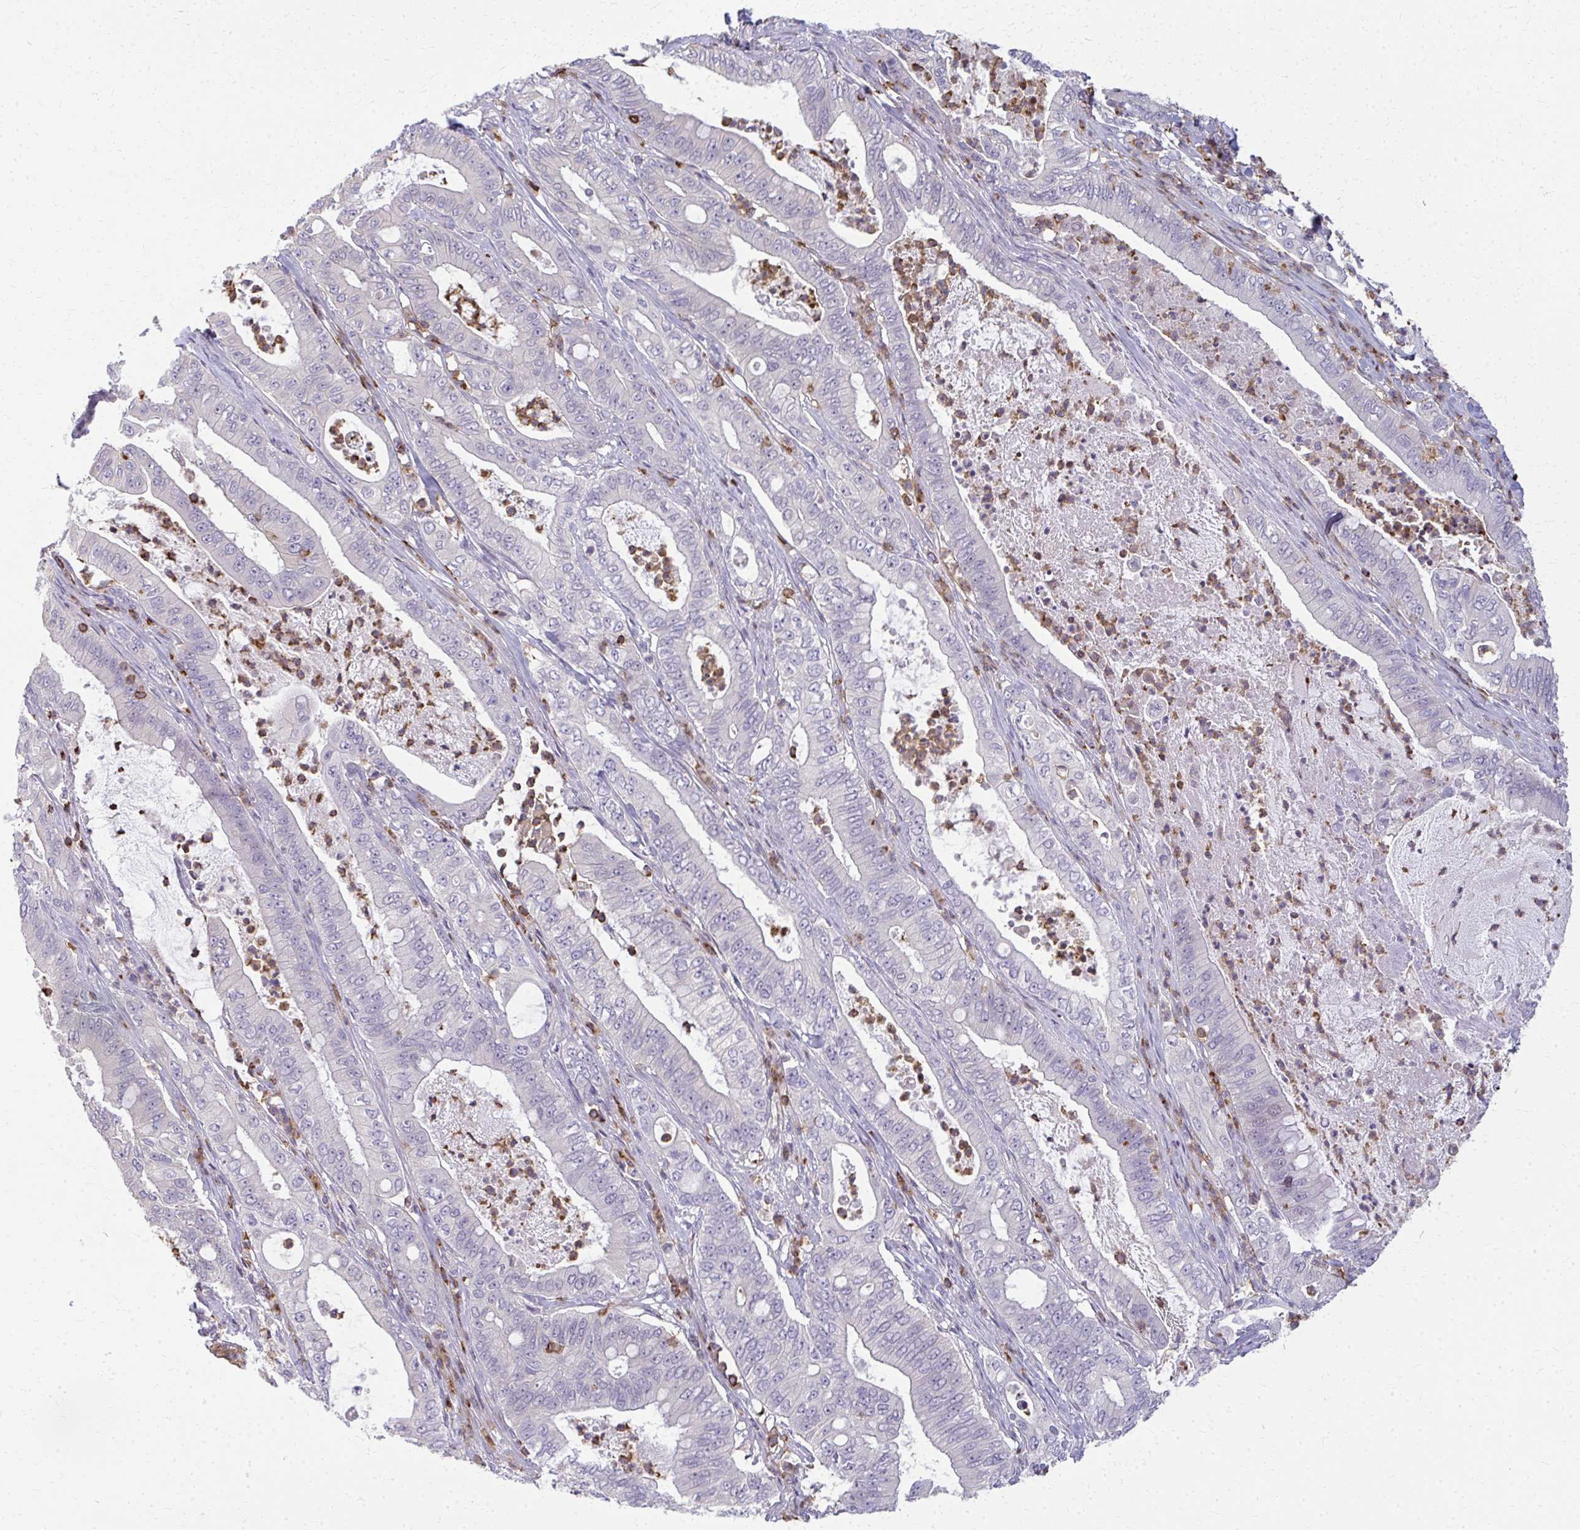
{"staining": {"intensity": "negative", "quantity": "none", "location": "none"}, "tissue": "pancreatic cancer", "cell_type": "Tumor cells", "image_type": "cancer", "snomed": [{"axis": "morphology", "description": "Adenocarcinoma, NOS"}, {"axis": "topography", "description": "Pancreas"}], "caption": "Image shows no protein staining in tumor cells of adenocarcinoma (pancreatic) tissue.", "gene": "AP5M1", "patient": {"sex": "male", "age": 71}}